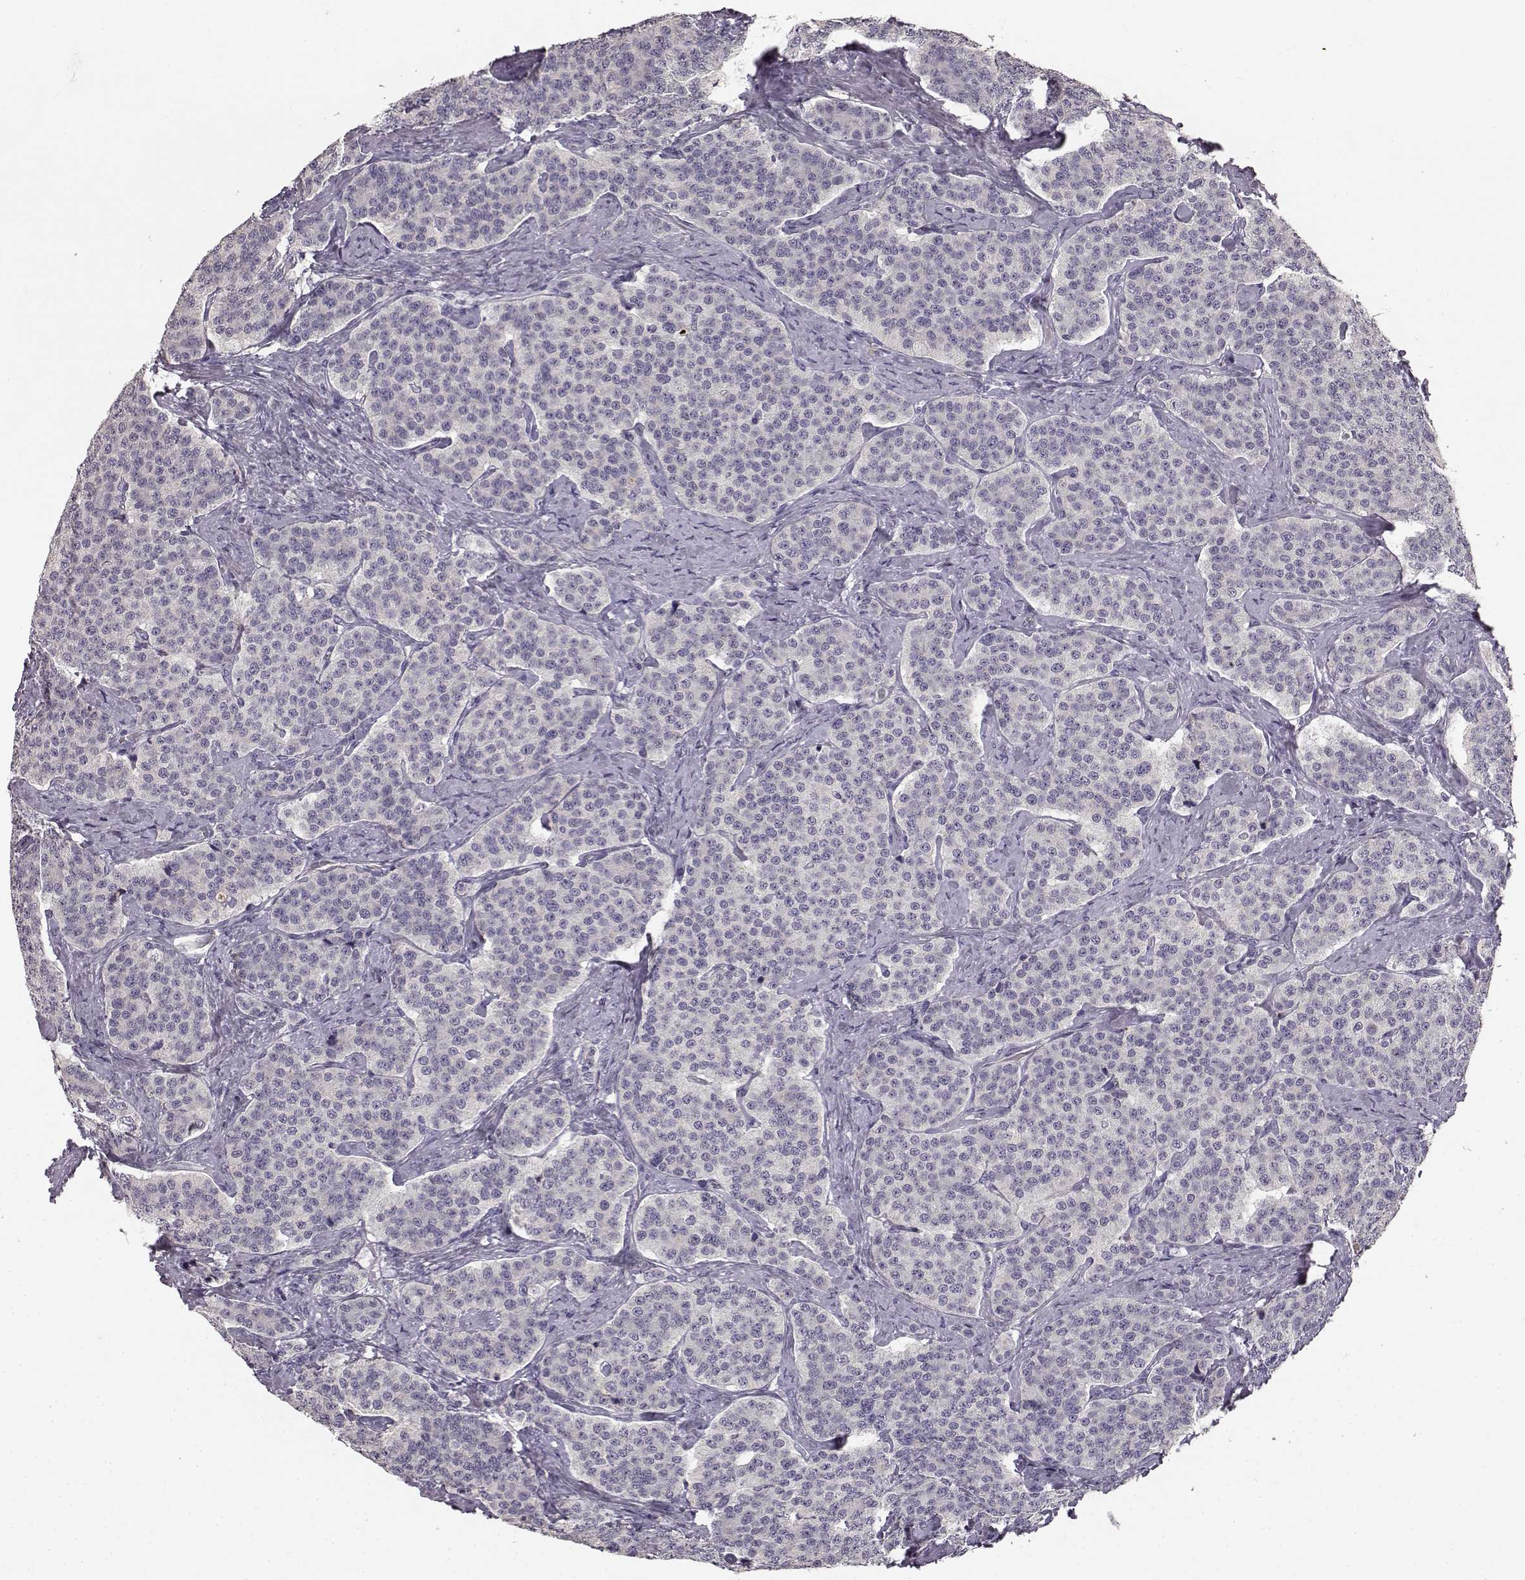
{"staining": {"intensity": "negative", "quantity": "none", "location": "none"}, "tissue": "carcinoid", "cell_type": "Tumor cells", "image_type": "cancer", "snomed": [{"axis": "morphology", "description": "Carcinoid, malignant, NOS"}, {"axis": "topography", "description": "Small intestine"}], "caption": "This is a image of IHC staining of carcinoid (malignant), which shows no expression in tumor cells.", "gene": "YJEFN3", "patient": {"sex": "female", "age": 58}}